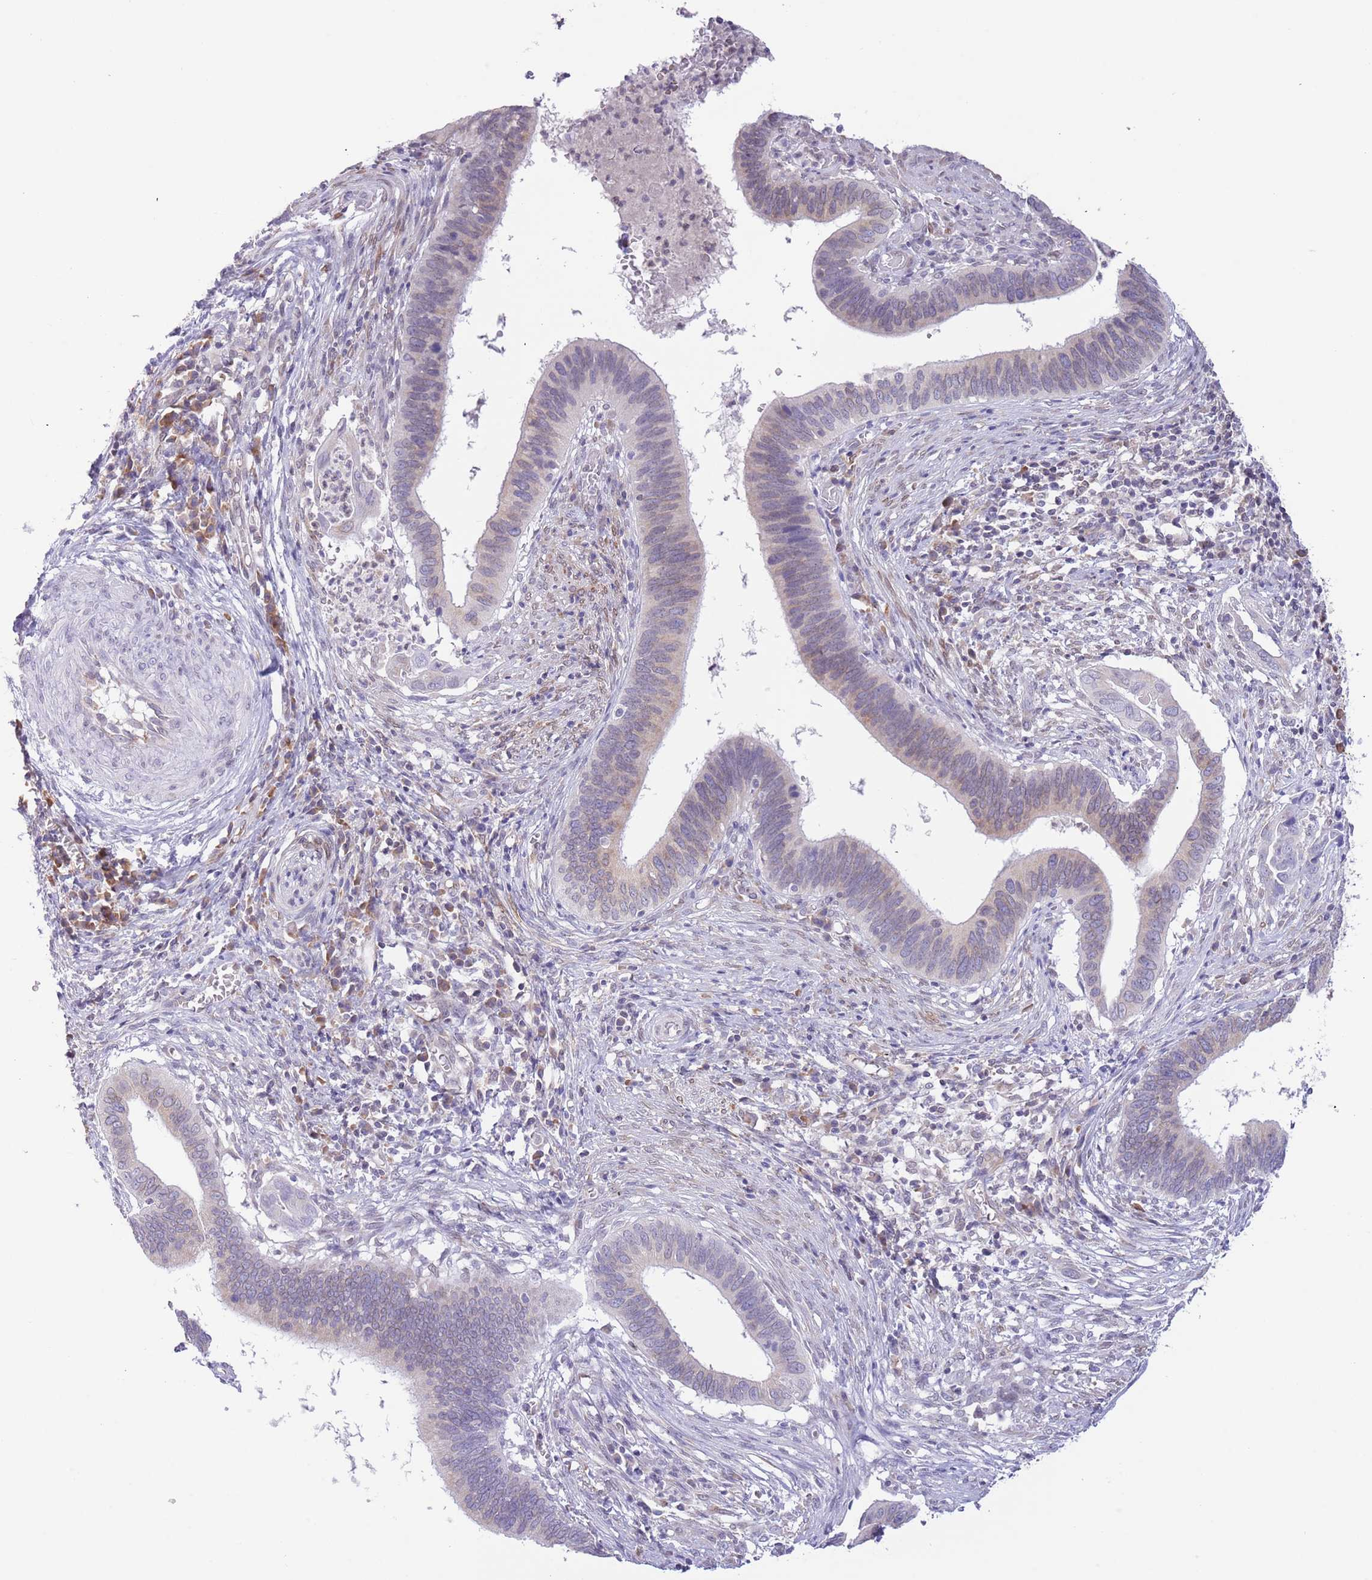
{"staining": {"intensity": "weak", "quantity": "<25%", "location": "cytoplasmic/membranous"}, "tissue": "cervical cancer", "cell_type": "Tumor cells", "image_type": "cancer", "snomed": [{"axis": "morphology", "description": "Adenocarcinoma, NOS"}, {"axis": "topography", "description": "Cervix"}], "caption": "Tumor cells show no significant protein staining in adenocarcinoma (cervical).", "gene": "EBPL", "patient": {"sex": "female", "age": 42}}